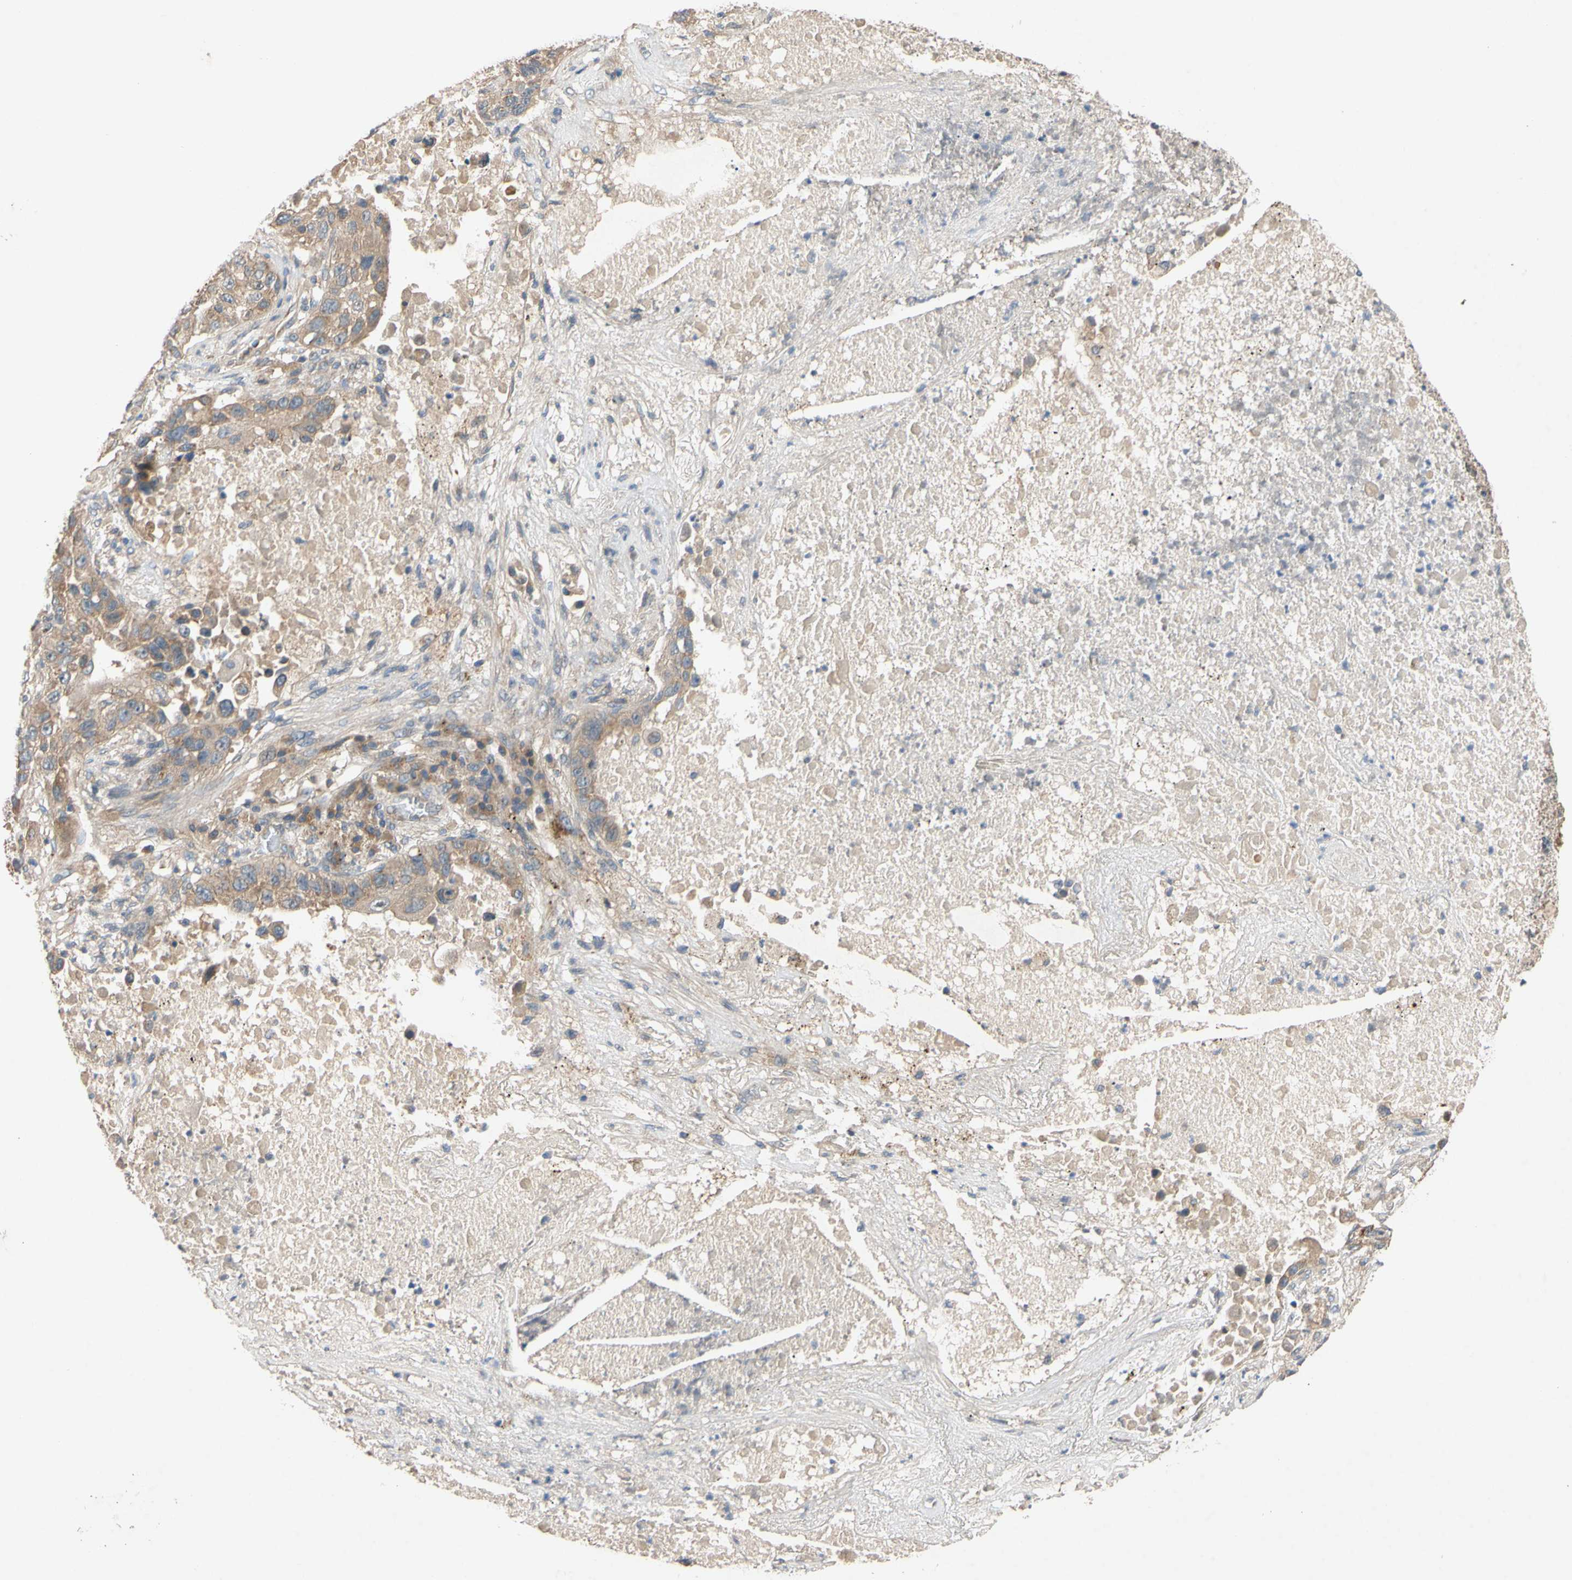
{"staining": {"intensity": "moderate", "quantity": ">75%", "location": "cytoplasmic/membranous"}, "tissue": "lung cancer", "cell_type": "Tumor cells", "image_type": "cancer", "snomed": [{"axis": "morphology", "description": "Squamous cell carcinoma, NOS"}, {"axis": "topography", "description": "Lung"}], "caption": "Lung squamous cell carcinoma was stained to show a protein in brown. There is medium levels of moderate cytoplasmic/membranous positivity in about >75% of tumor cells. Nuclei are stained in blue.", "gene": "MBTPS2", "patient": {"sex": "male", "age": 57}}